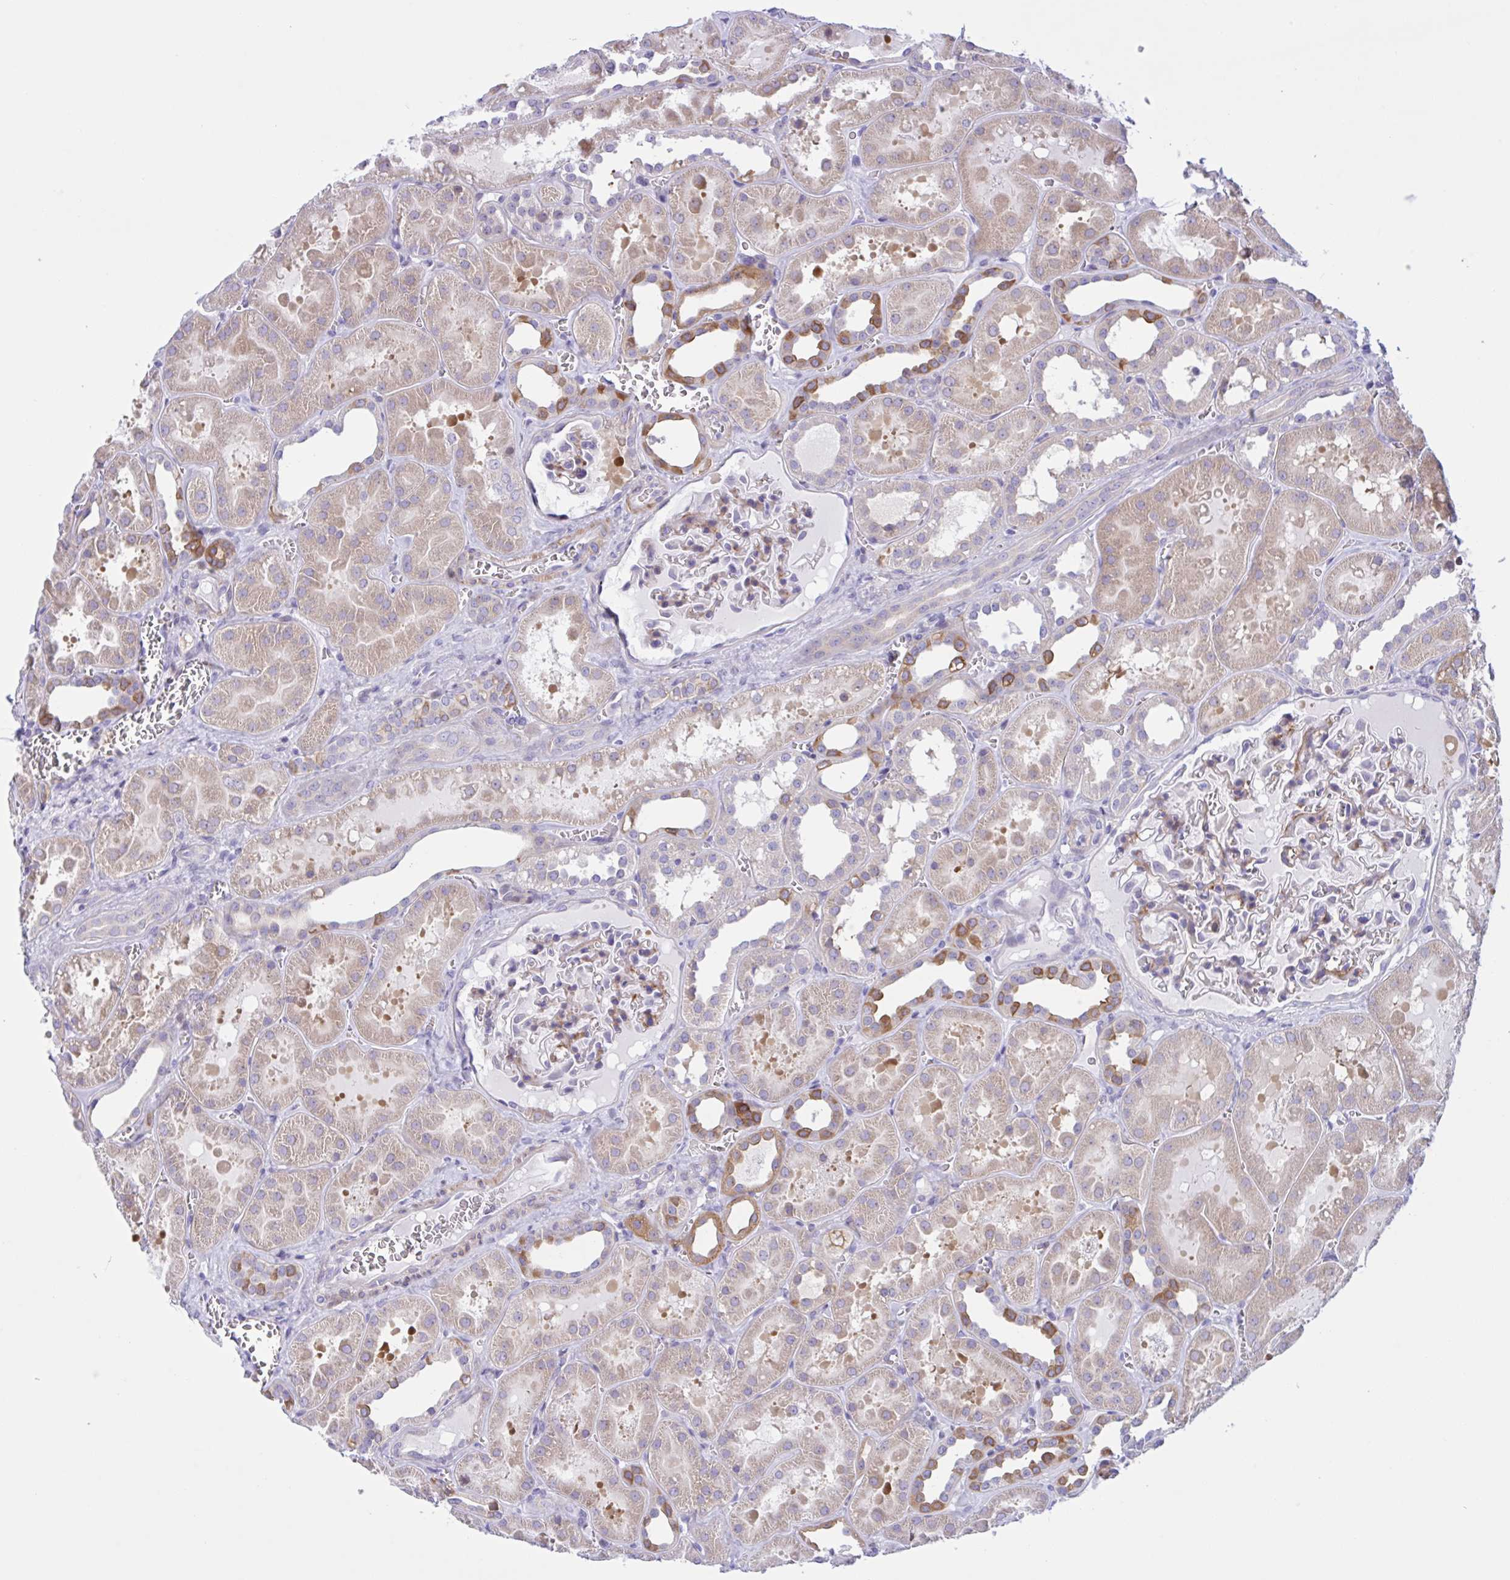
{"staining": {"intensity": "weak", "quantity": "25%-75%", "location": "cytoplasmic/membranous"}, "tissue": "kidney", "cell_type": "Cells in glomeruli", "image_type": "normal", "snomed": [{"axis": "morphology", "description": "Normal tissue, NOS"}, {"axis": "topography", "description": "Kidney"}], "caption": "This image demonstrates benign kidney stained with immunohistochemistry to label a protein in brown. The cytoplasmic/membranous of cells in glomeruli show weak positivity for the protein. Nuclei are counter-stained blue.", "gene": "AHCYL2", "patient": {"sex": "female", "age": 41}}